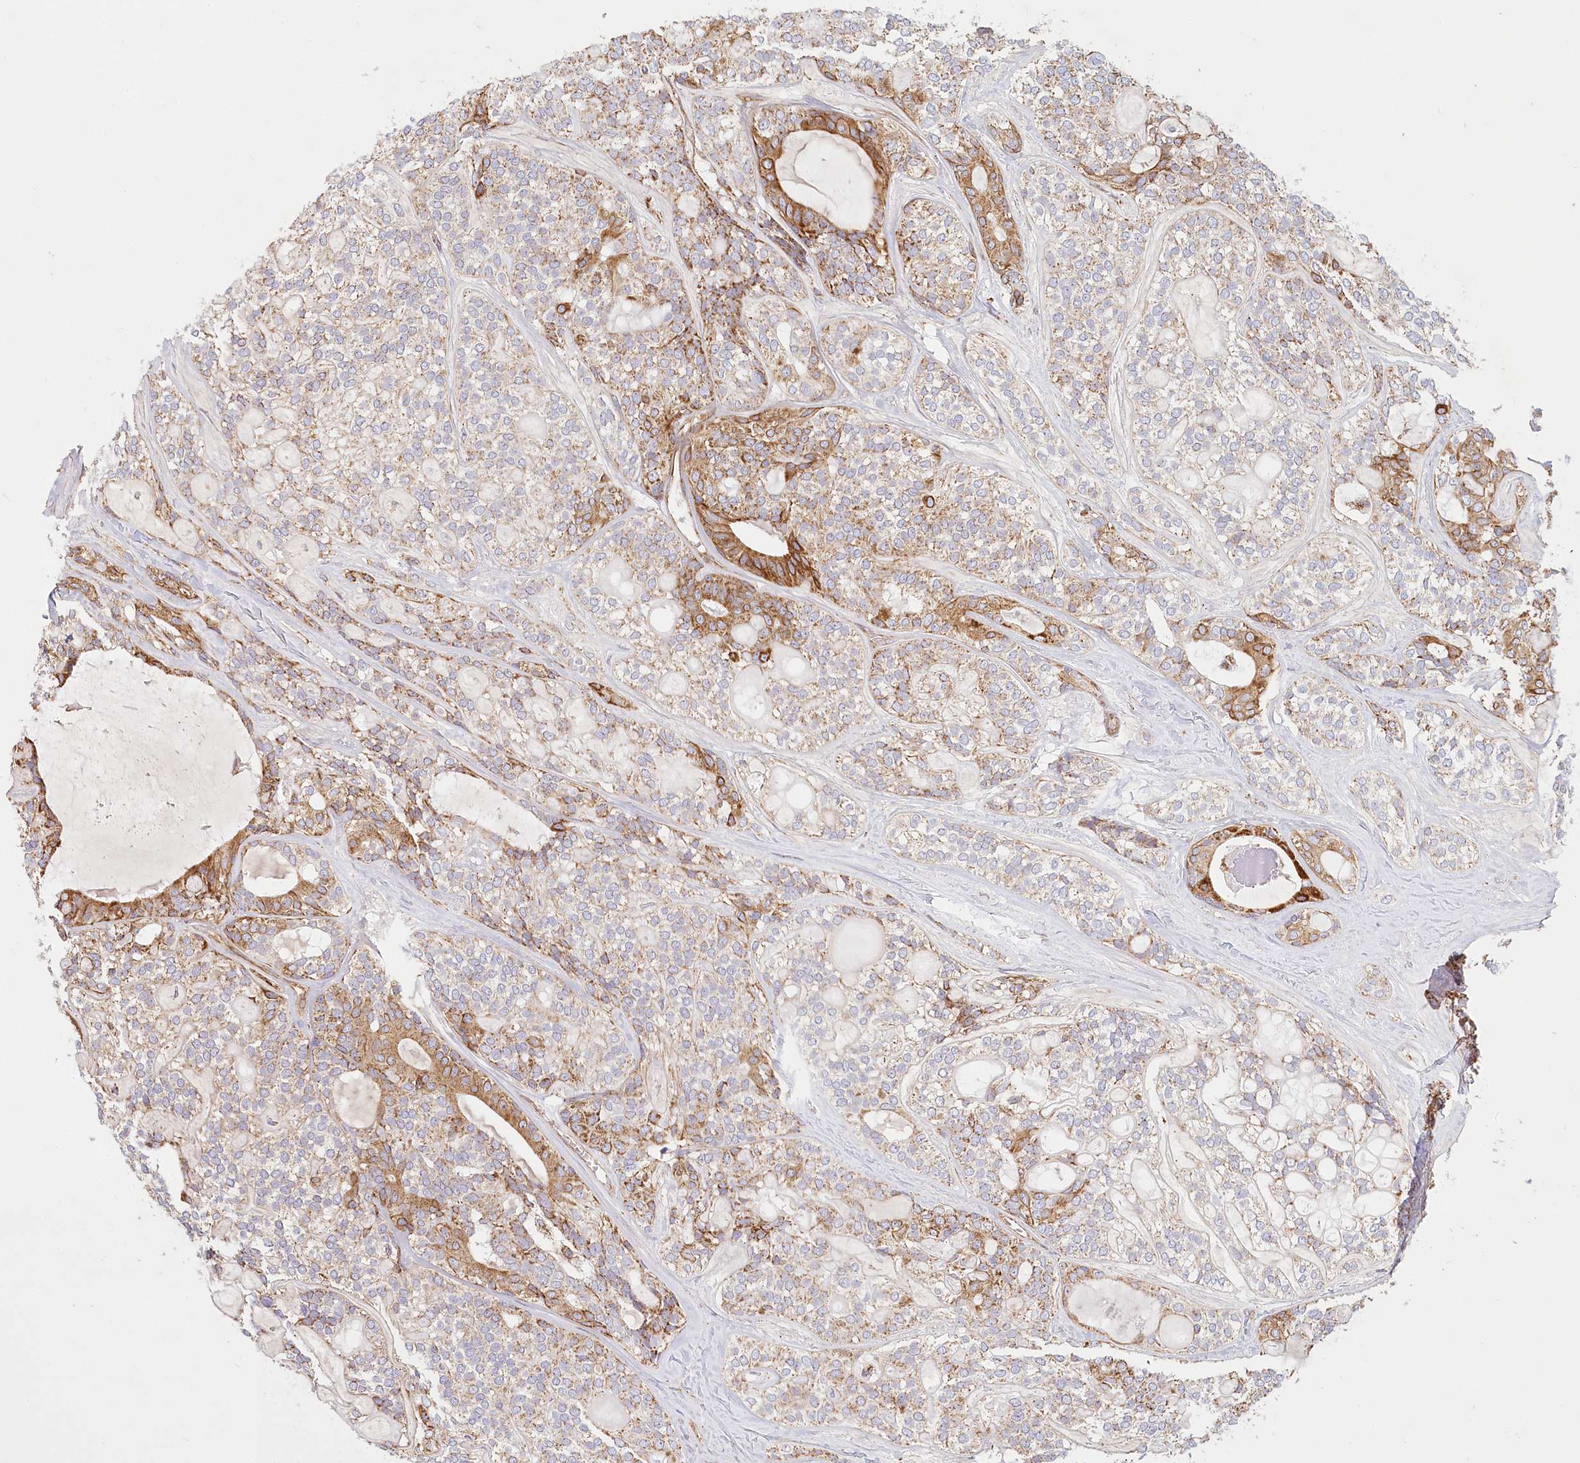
{"staining": {"intensity": "moderate", "quantity": "25%-75%", "location": "cytoplasmic/membranous"}, "tissue": "head and neck cancer", "cell_type": "Tumor cells", "image_type": "cancer", "snomed": [{"axis": "morphology", "description": "Adenocarcinoma, NOS"}, {"axis": "topography", "description": "Head-Neck"}], "caption": "This is a photomicrograph of immunohistochemistry staining of adenocarcinoma (head and neck), which shows moderate expression in the cytoplasmic/membranous of tumor cells.", "gene": "UMPS", "patient": {"sex": "male", "age": 66}}